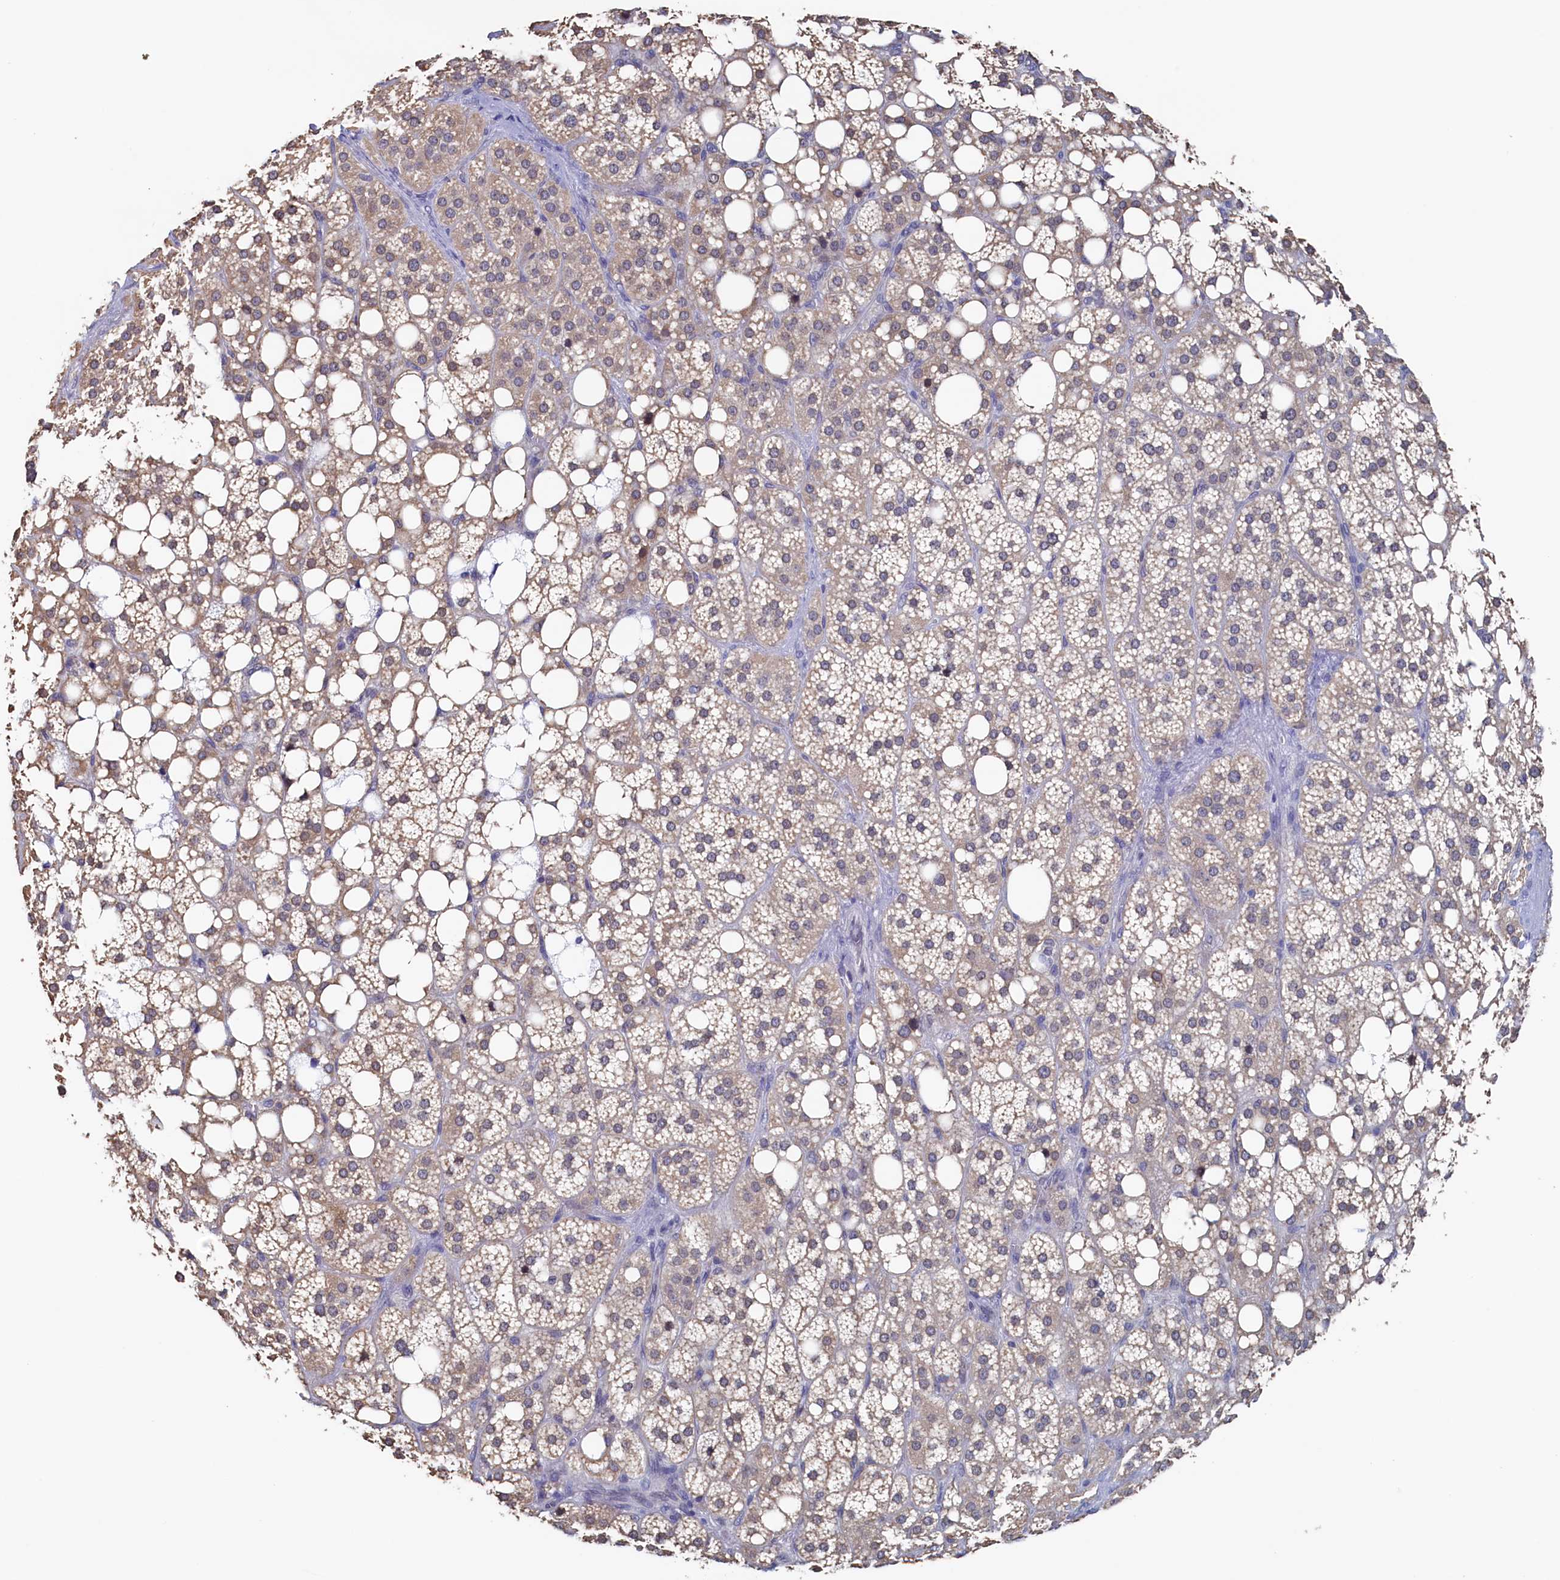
{"staining": {"intensity": "weak", "quantity": "25%-75%", "location": "cytoplasmic/membranous"}, "tissue": "adrenal gland", "cell_type": "Glandular cells", "image_type": "normal", "snomed": [{"axis": "morphology", "description": "Normal tissue, NOS"}, {"axis": "topography", "description": "Adrenal gland"}], "caption": "Approximately 25%-75% of glandular cells in normal adrenal gland demonstrate weak cytoplasmic/membranous protein expression as visualized by brown immunohistochemical staining.", "gene": "C11orf54", "patient": {"sex": "female", "age": 59}}